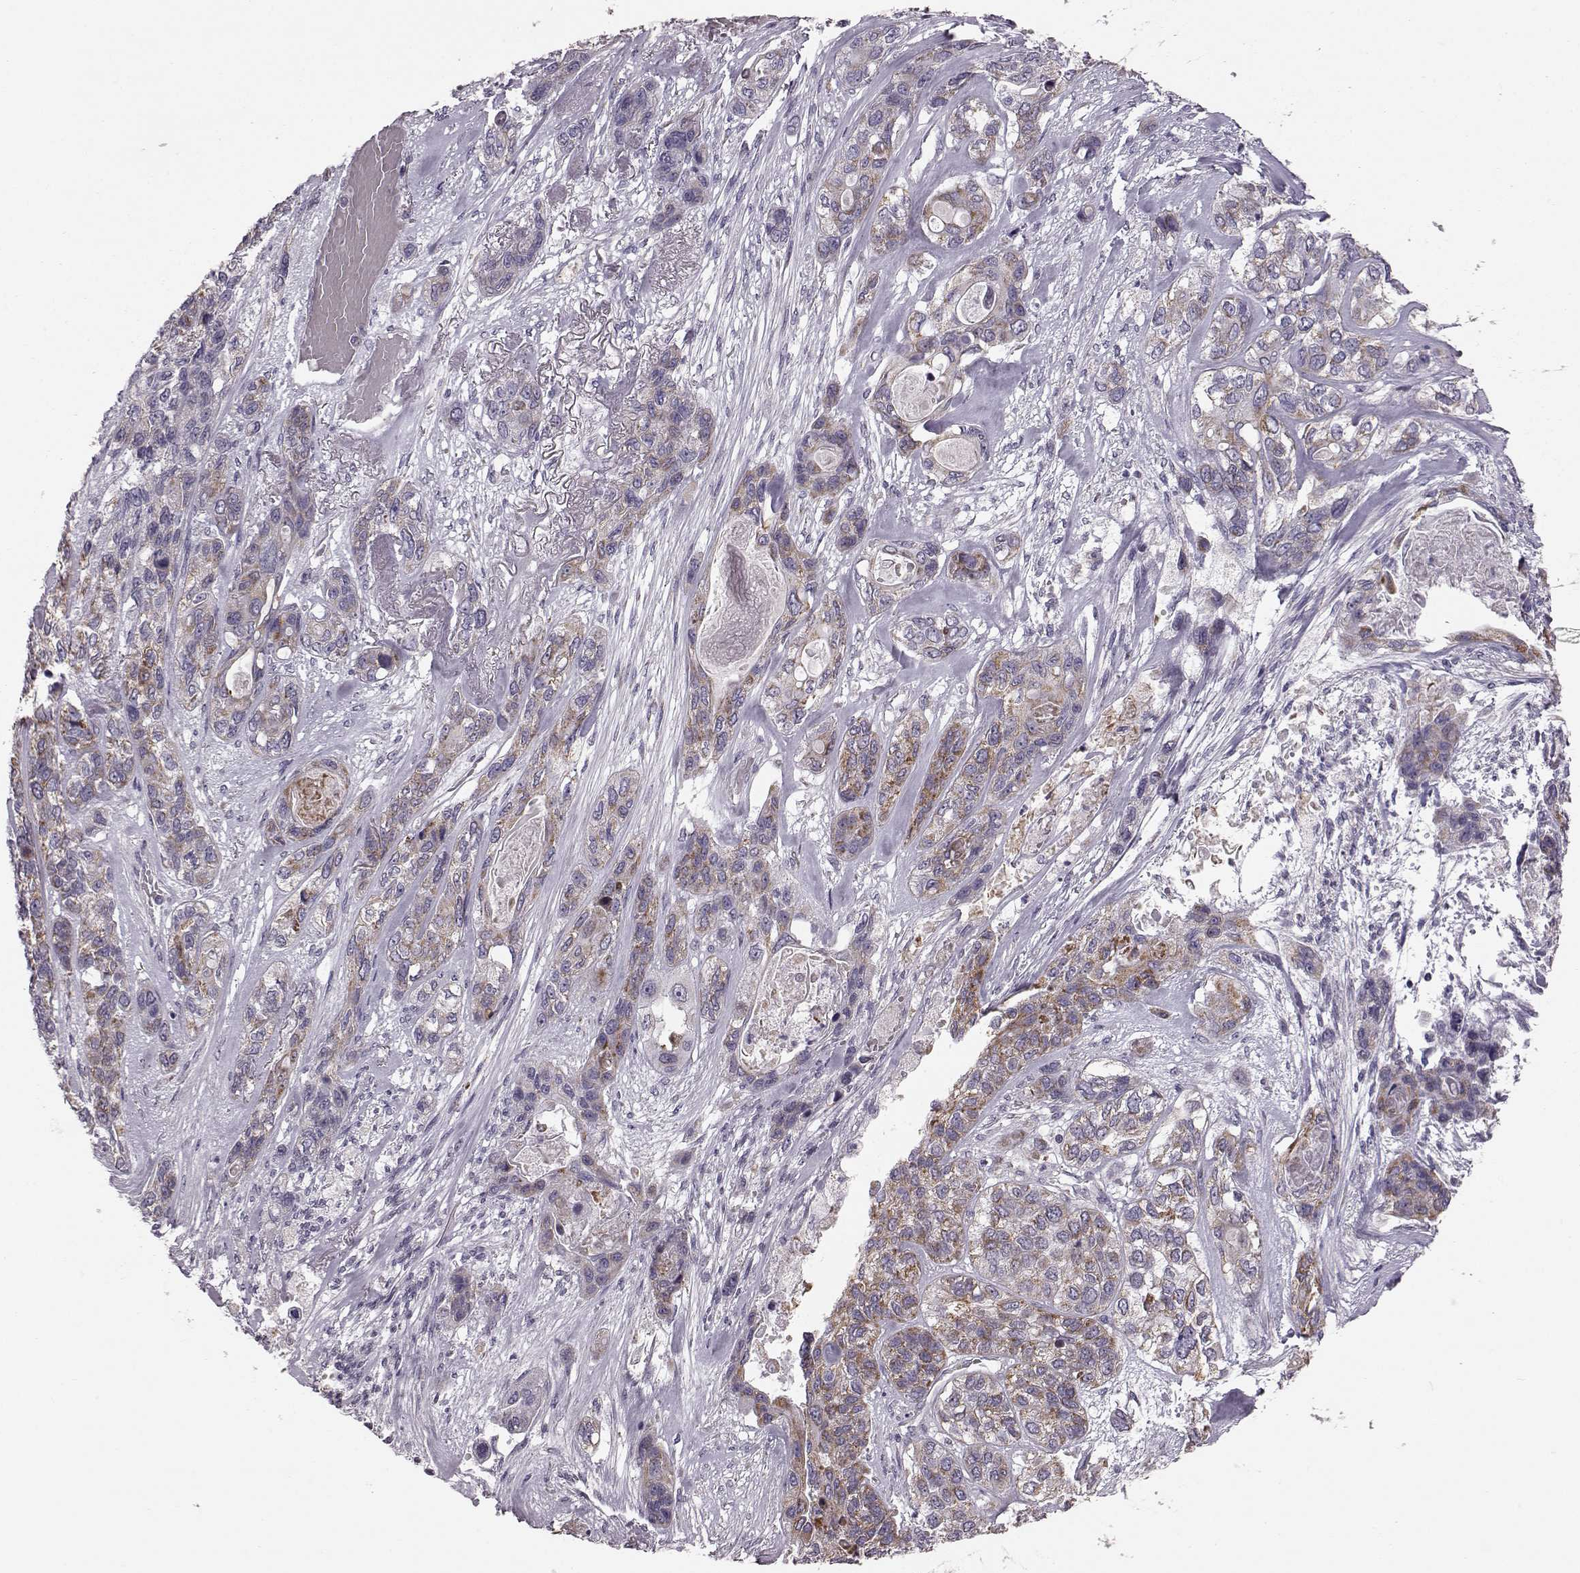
{"staining": {"intensity": "moderate", "quantity": ">75%", "location": "cytoplasmic/membranous"}, "tissue": "lung cancer", "cell_type": "Tumor cells", "image_type": "cancer", "snomed": [{"axis": "morphology", "description": "Squamous cell carcinoma, NOS"}, {"axis": "topography", "description": "Lung"}], "caption": "Immunohistochemistry (IHC) of squamous cell carcinoma (lung) demonstrates medium levels of moderate cytoplasmic/membranous expression in approximately >75% of tumor cells. The protein is shown in brown color, while the nuclei are stained blue.", "gene": "ATP5MF", "patient": {"sex": "female", "age": 70}}